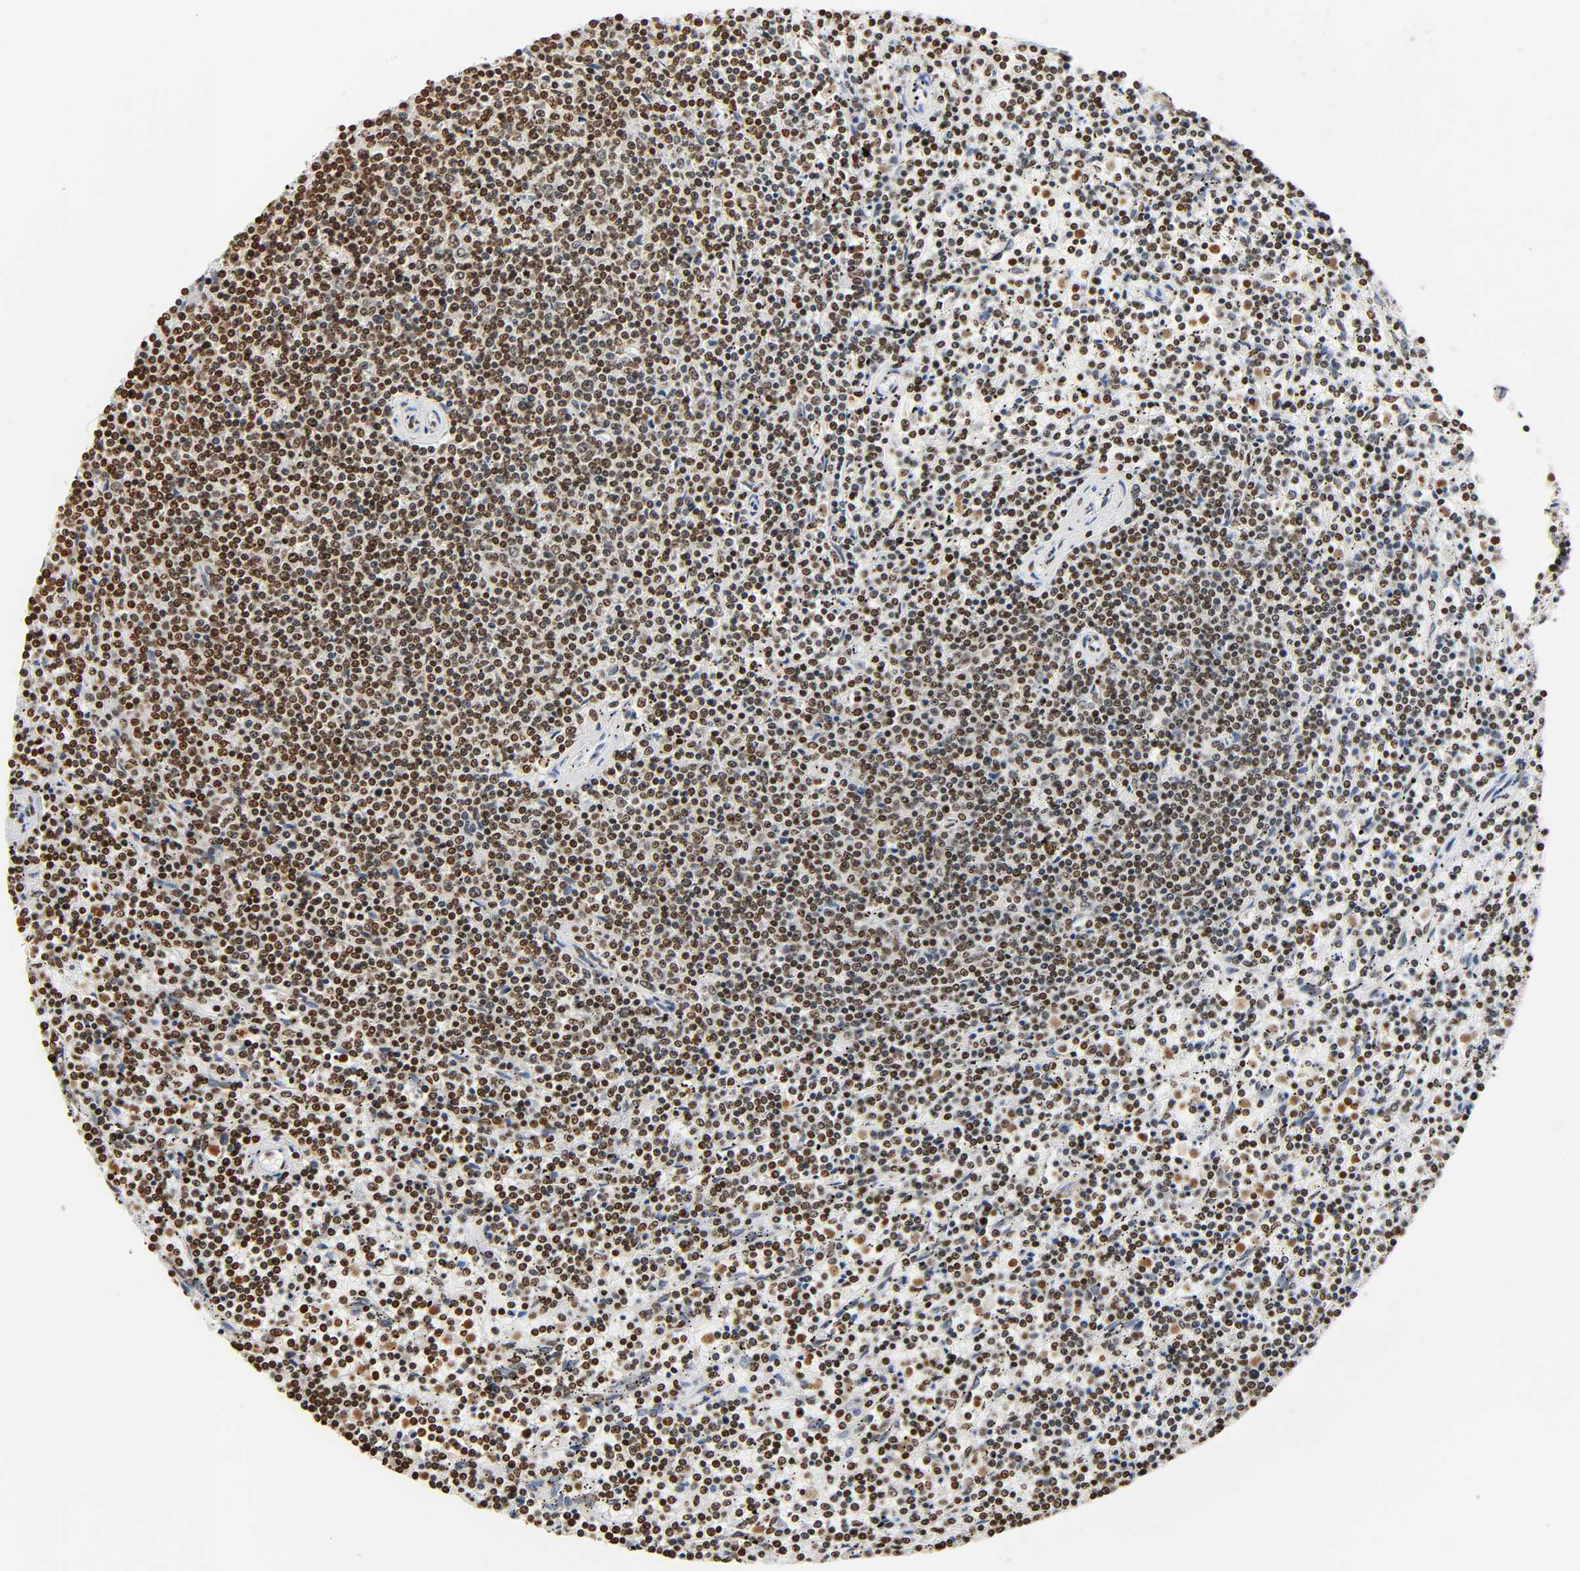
{"staining": {"intensity": "strong", "quantity": ">75%", "location": "nuclear"}, "tissue": "lymphoma", "cell_type": "Tumor cells", "image_type": "cancer", "snomed": [{"axis": "morphology", "description": "Malignant lymphoma, non-Hodgkin's type, Low grade"}, {"axis": "topography", "description": "Spleen"}], "caption": "Immunohistochemical staining of human low-grade malignant lymphoma, non-Hodgkin's type exhibits strong nuclear protein staining in about >75% of tumor cells. (DAB IHC with brightfield microscopy, high magnification).", "gene": "HOXA6", "patient": {"sex": "female", "age": 50}}